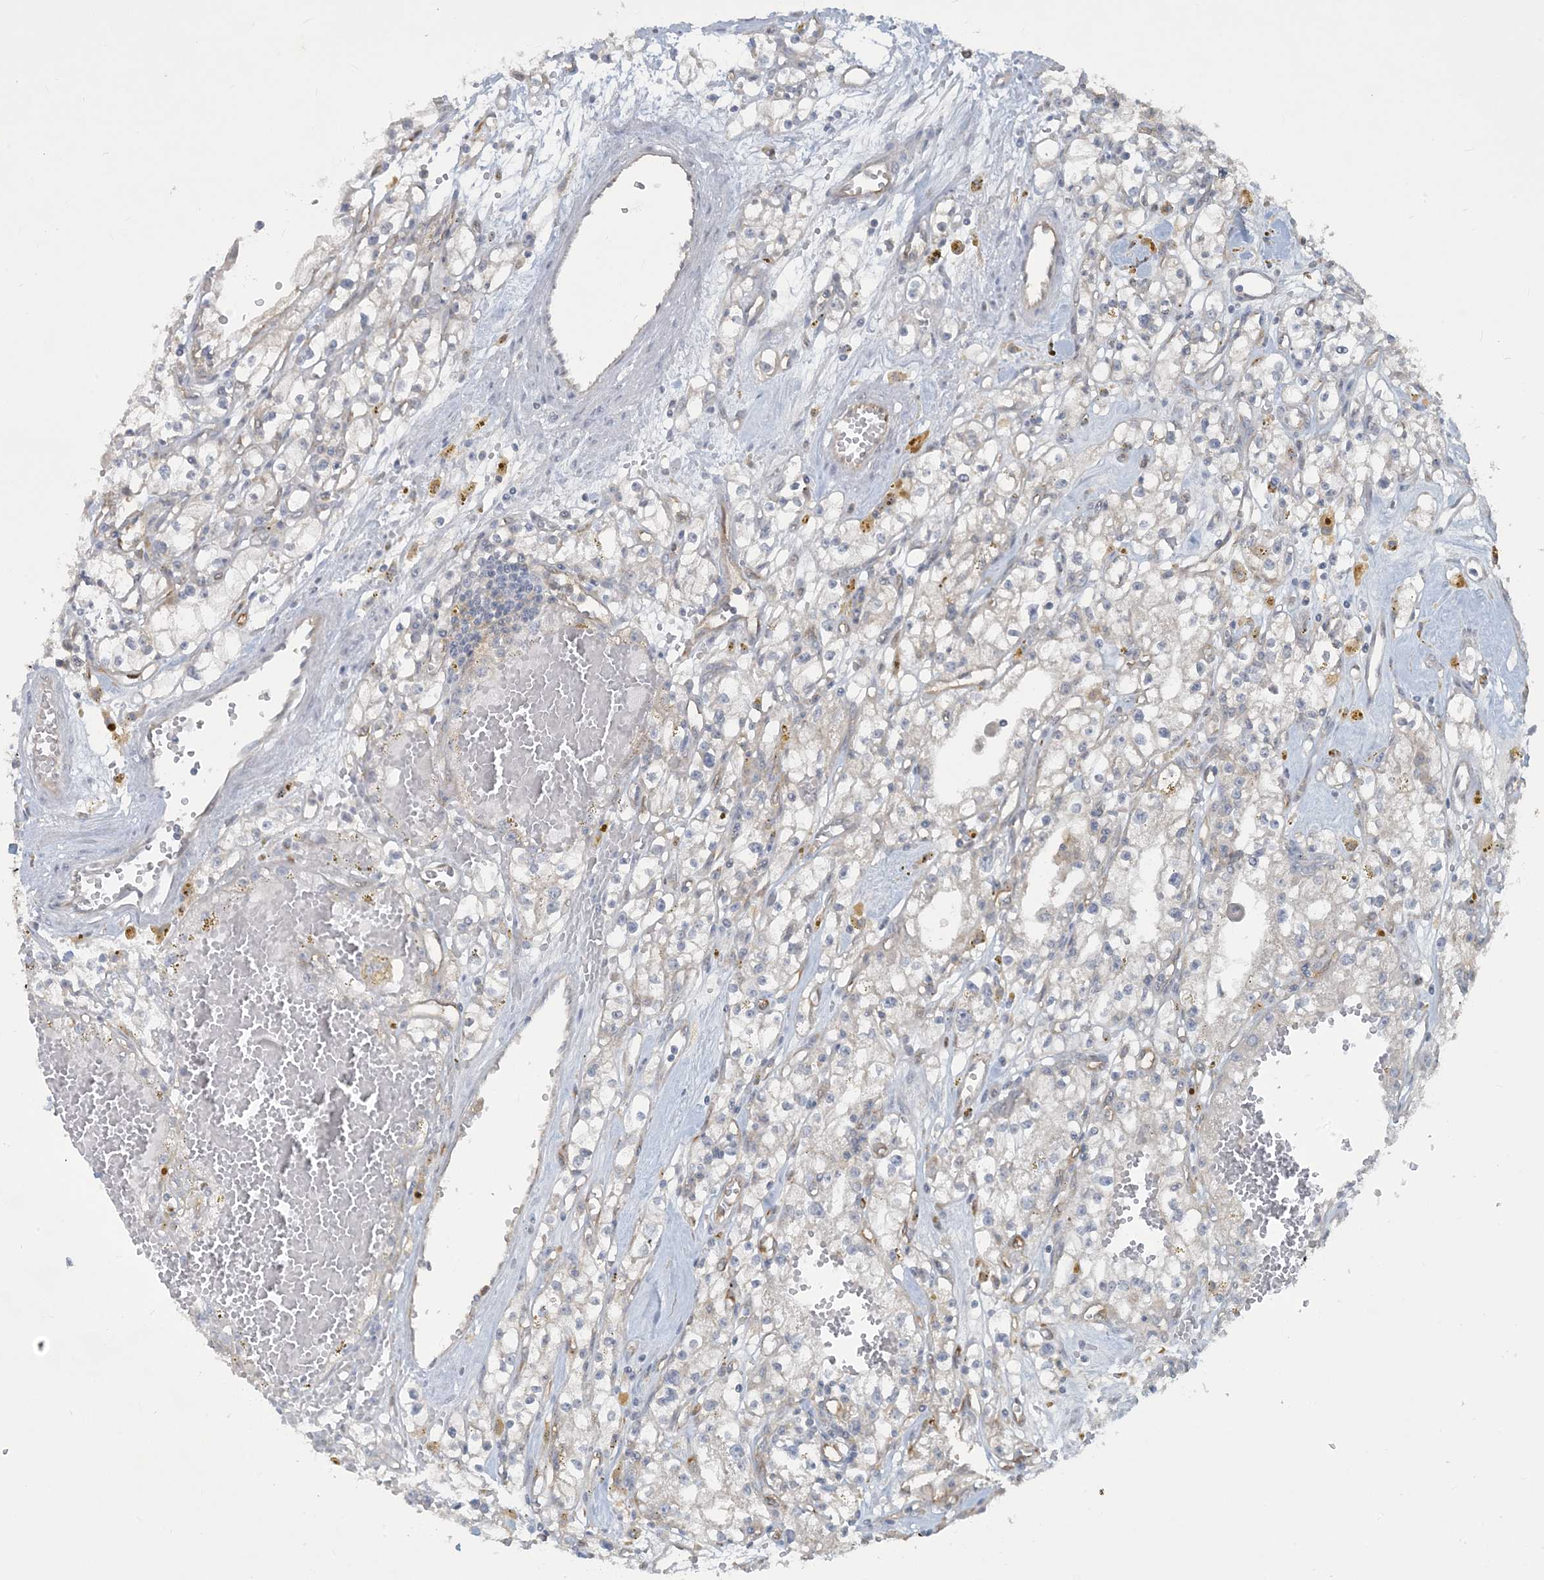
{"staining": {"intensity": "negative", "quantity": "none", "location": "none"}, "tissue": "renal cancer", "cell_type": "Tumor cells", "image_type": "cancer", "snomed": [{"axis": "morphology", "description": "Adenocarcinoma, NOS"}, {"axis": "topography", "description": "Kidney"}], "caption": "This is an immunohistochemistry micrograph of human renal cancer (adenocarcinoma). There is no staining in tumor cells.", "gene": "CDS1", "patient": {"sex": "male", "age": 56}}